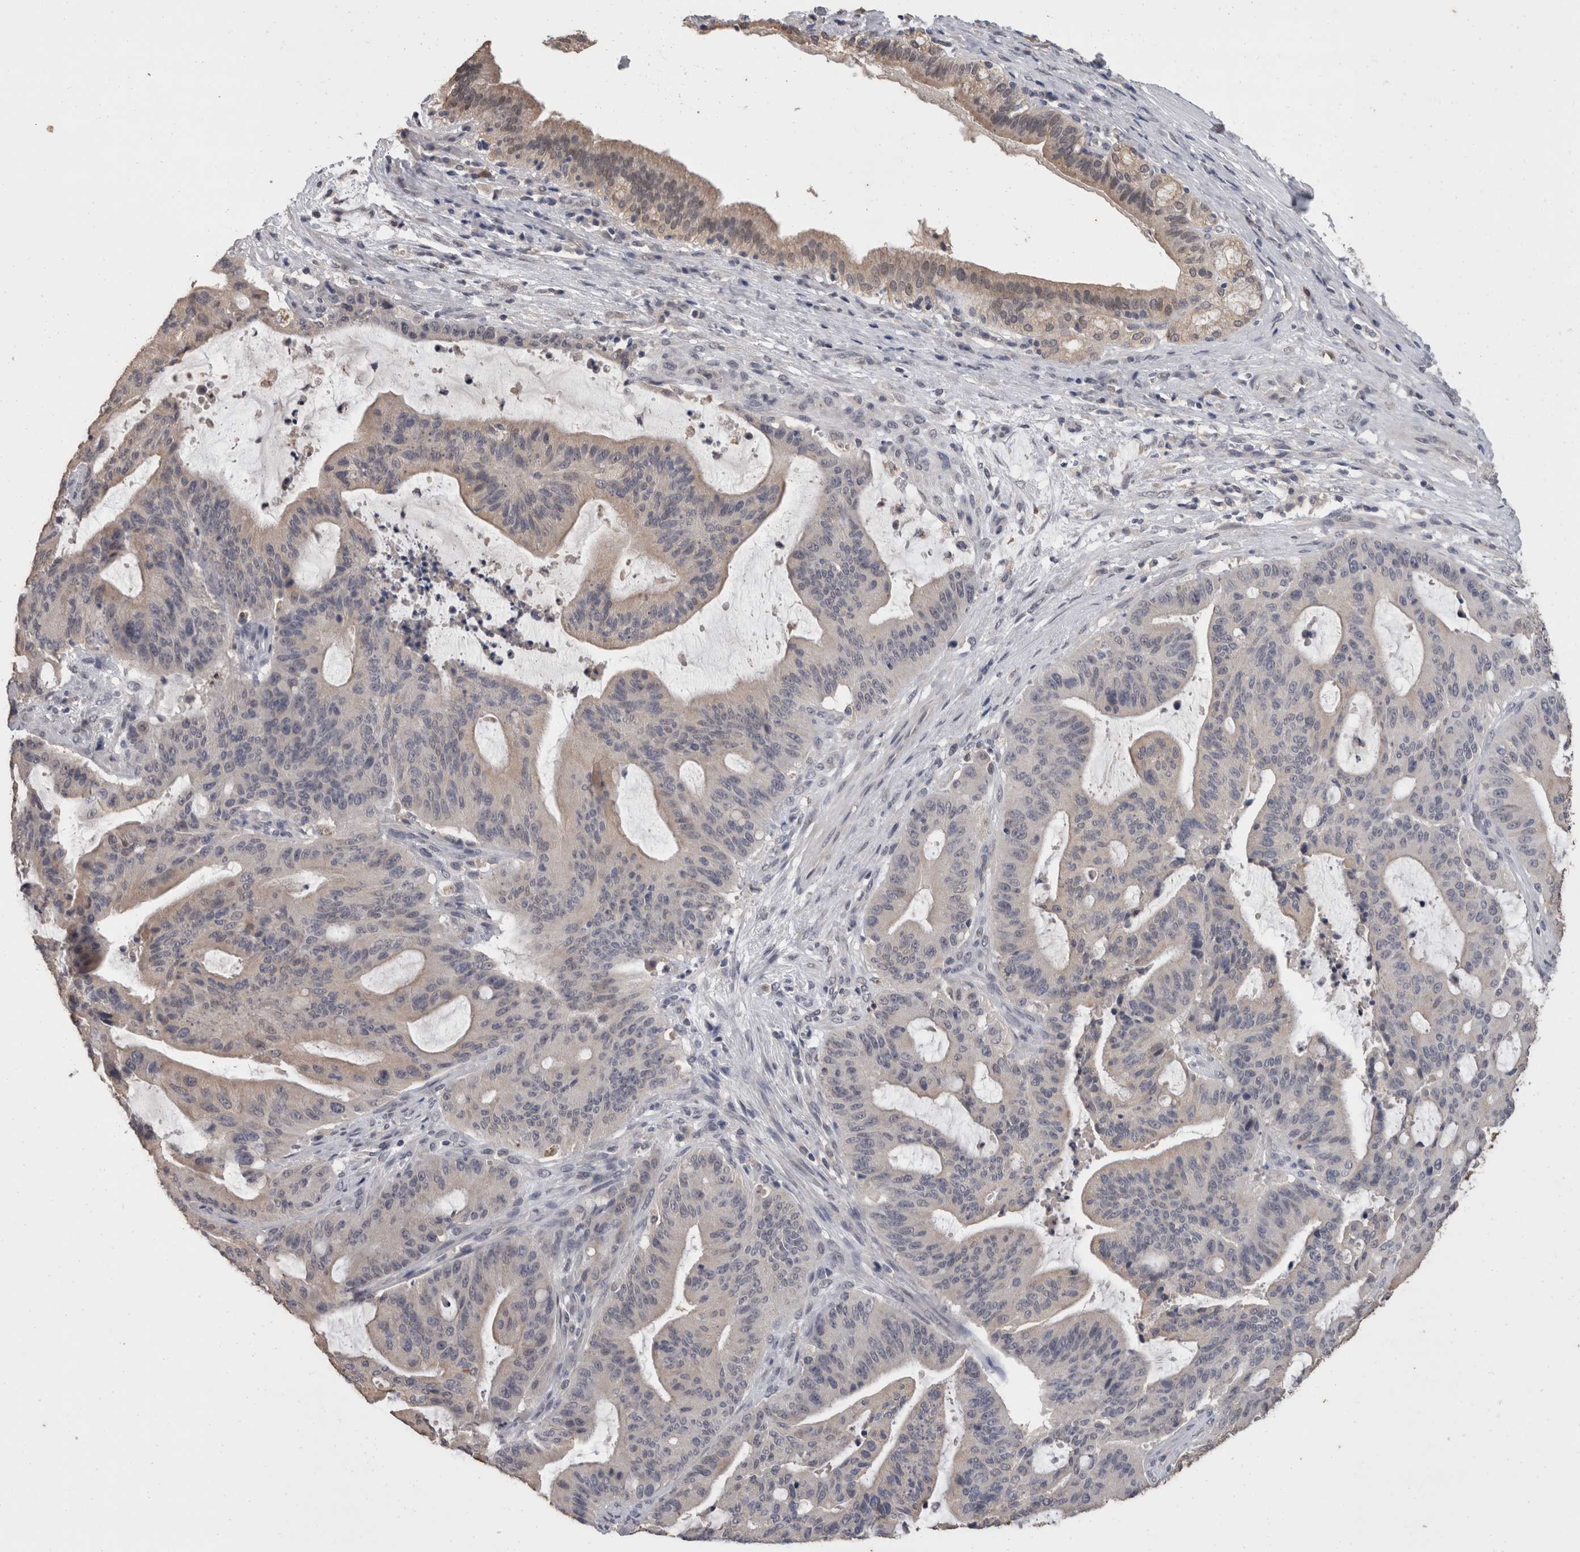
{"staining": {"intensity": "weak", "quantity": "<25%", "location": "cytoplasmic/membranous"}, "tissue": "liver cancer", "cell_type": "Tumor cells", "image_type": "cancer", "snomed": [{"axis": "morphology", "description": "Normal tissue, NOS"}, {"axis": "morphology", "description": "Cholangiocarcinoma"}, {"axis": "topography", "description": "Liver"}, {"axis": "topography", "description": "Peripheral nerve tissue"}], "caption": "Cholangiocarcinoma (liver) was stained to show a protein in brown. There is no significant staining in tumor cells. (Immunohistochemistry (ihc), brightfield microscopy, high magnification).", "gene": "FHOD3", "patient": {"sex": "female", "age": 73}}